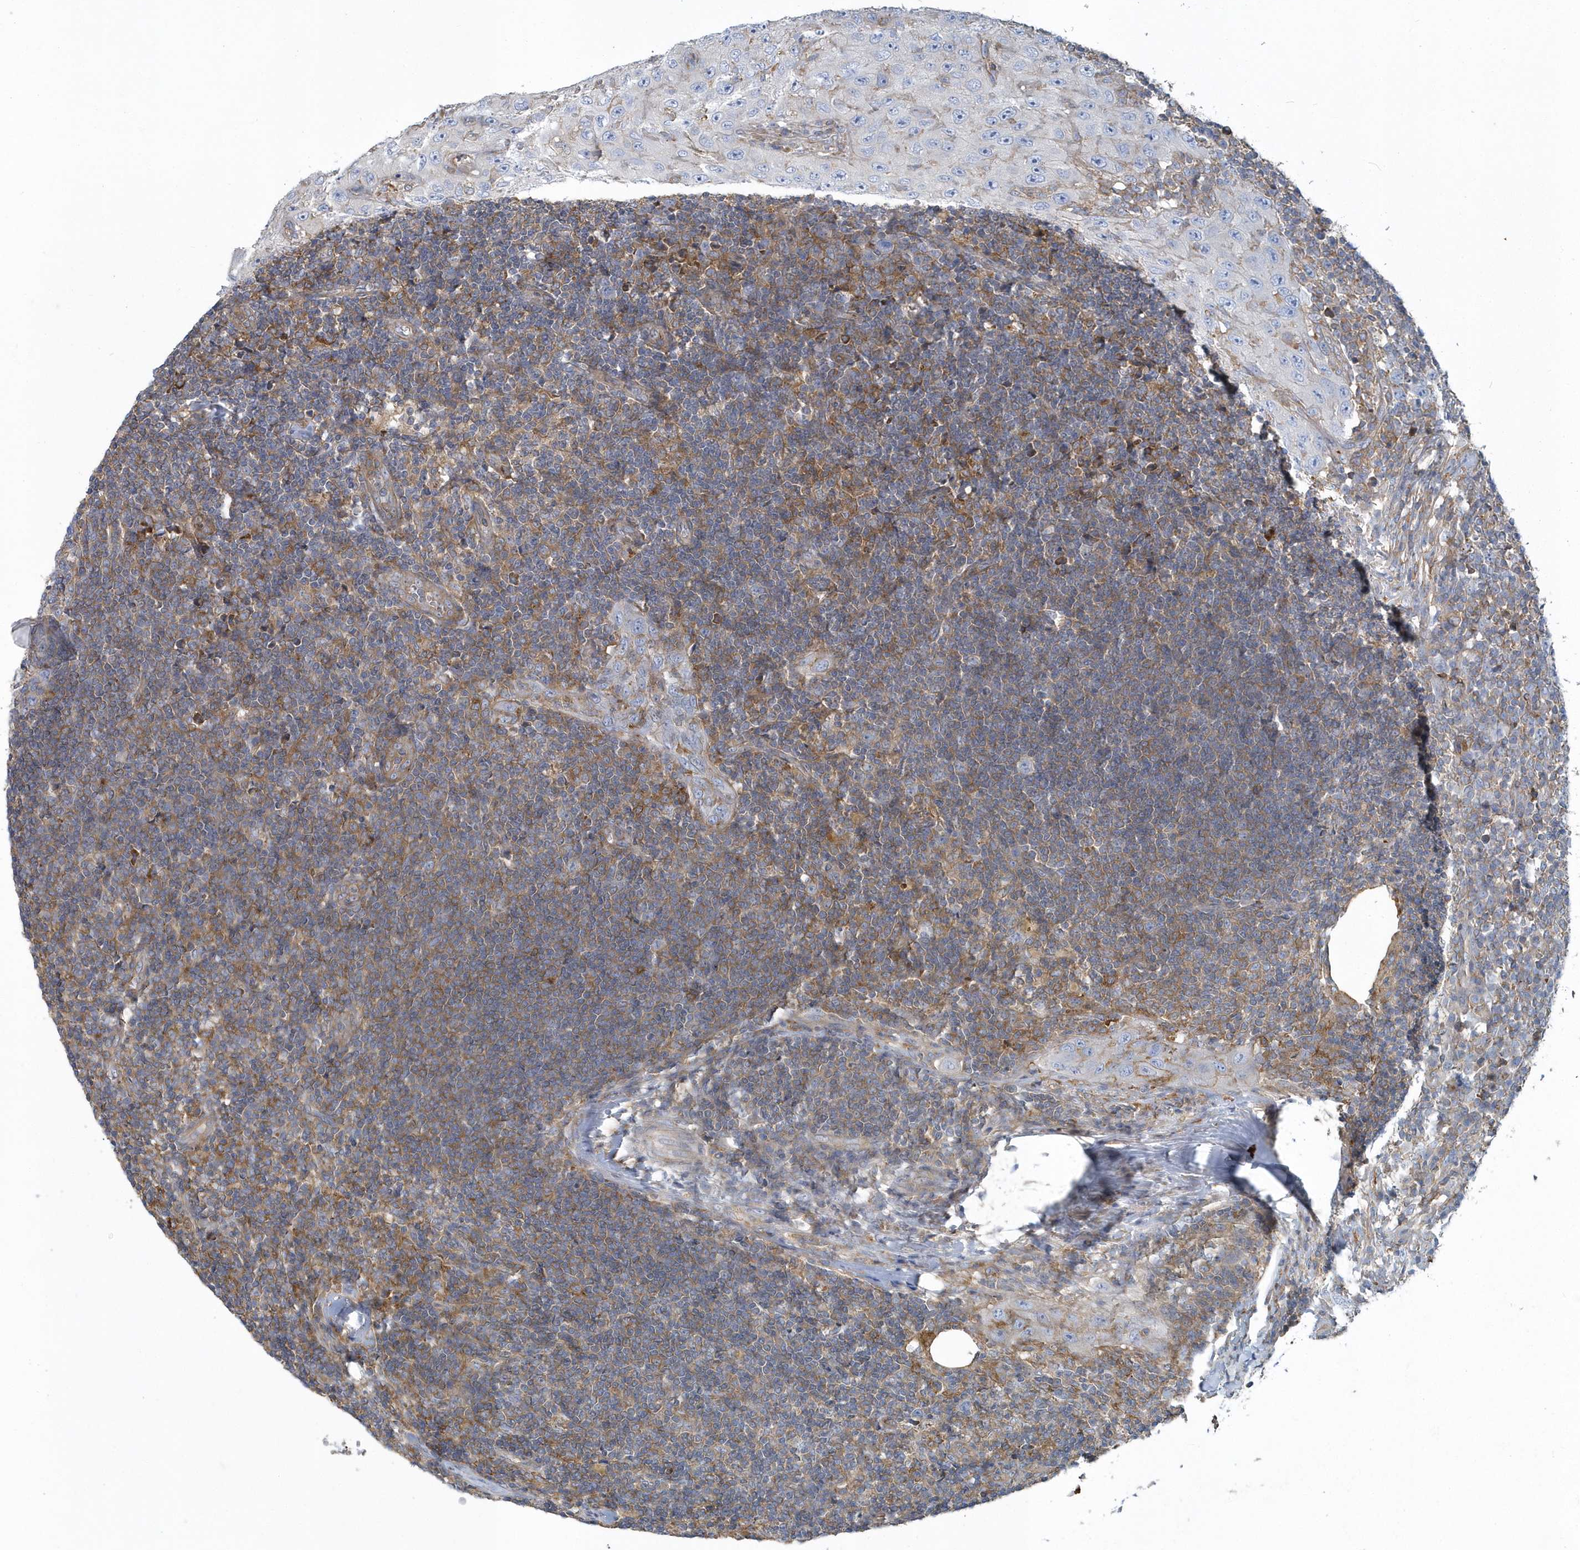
{"staining": {"intensity": "moderate", "quantity": "<25%", "location": "cytoplasmic/membranous"}, "tissue": "lymph node", "cell_type": "Germinal center cells", "image_type": "normal", "snomed": [{"axis": "morphology", "description": "Normal tissue, NOS"}, {"axis": "morphology", "description": "Squamous cell carcinoma, metastatic, NOS"}, {"axis": "topography", "description": "Lymph node"}], "caption": "A brown stain shows moderate cytoplasmic/membranous positivity of a protein in germinal center cells of unremarkable human lymph node. (DAB IHC, brown staining for protein, blue staining for nuclei).", "gene": "ARAP2", "patient": {"sex": "male", "age": 73}}